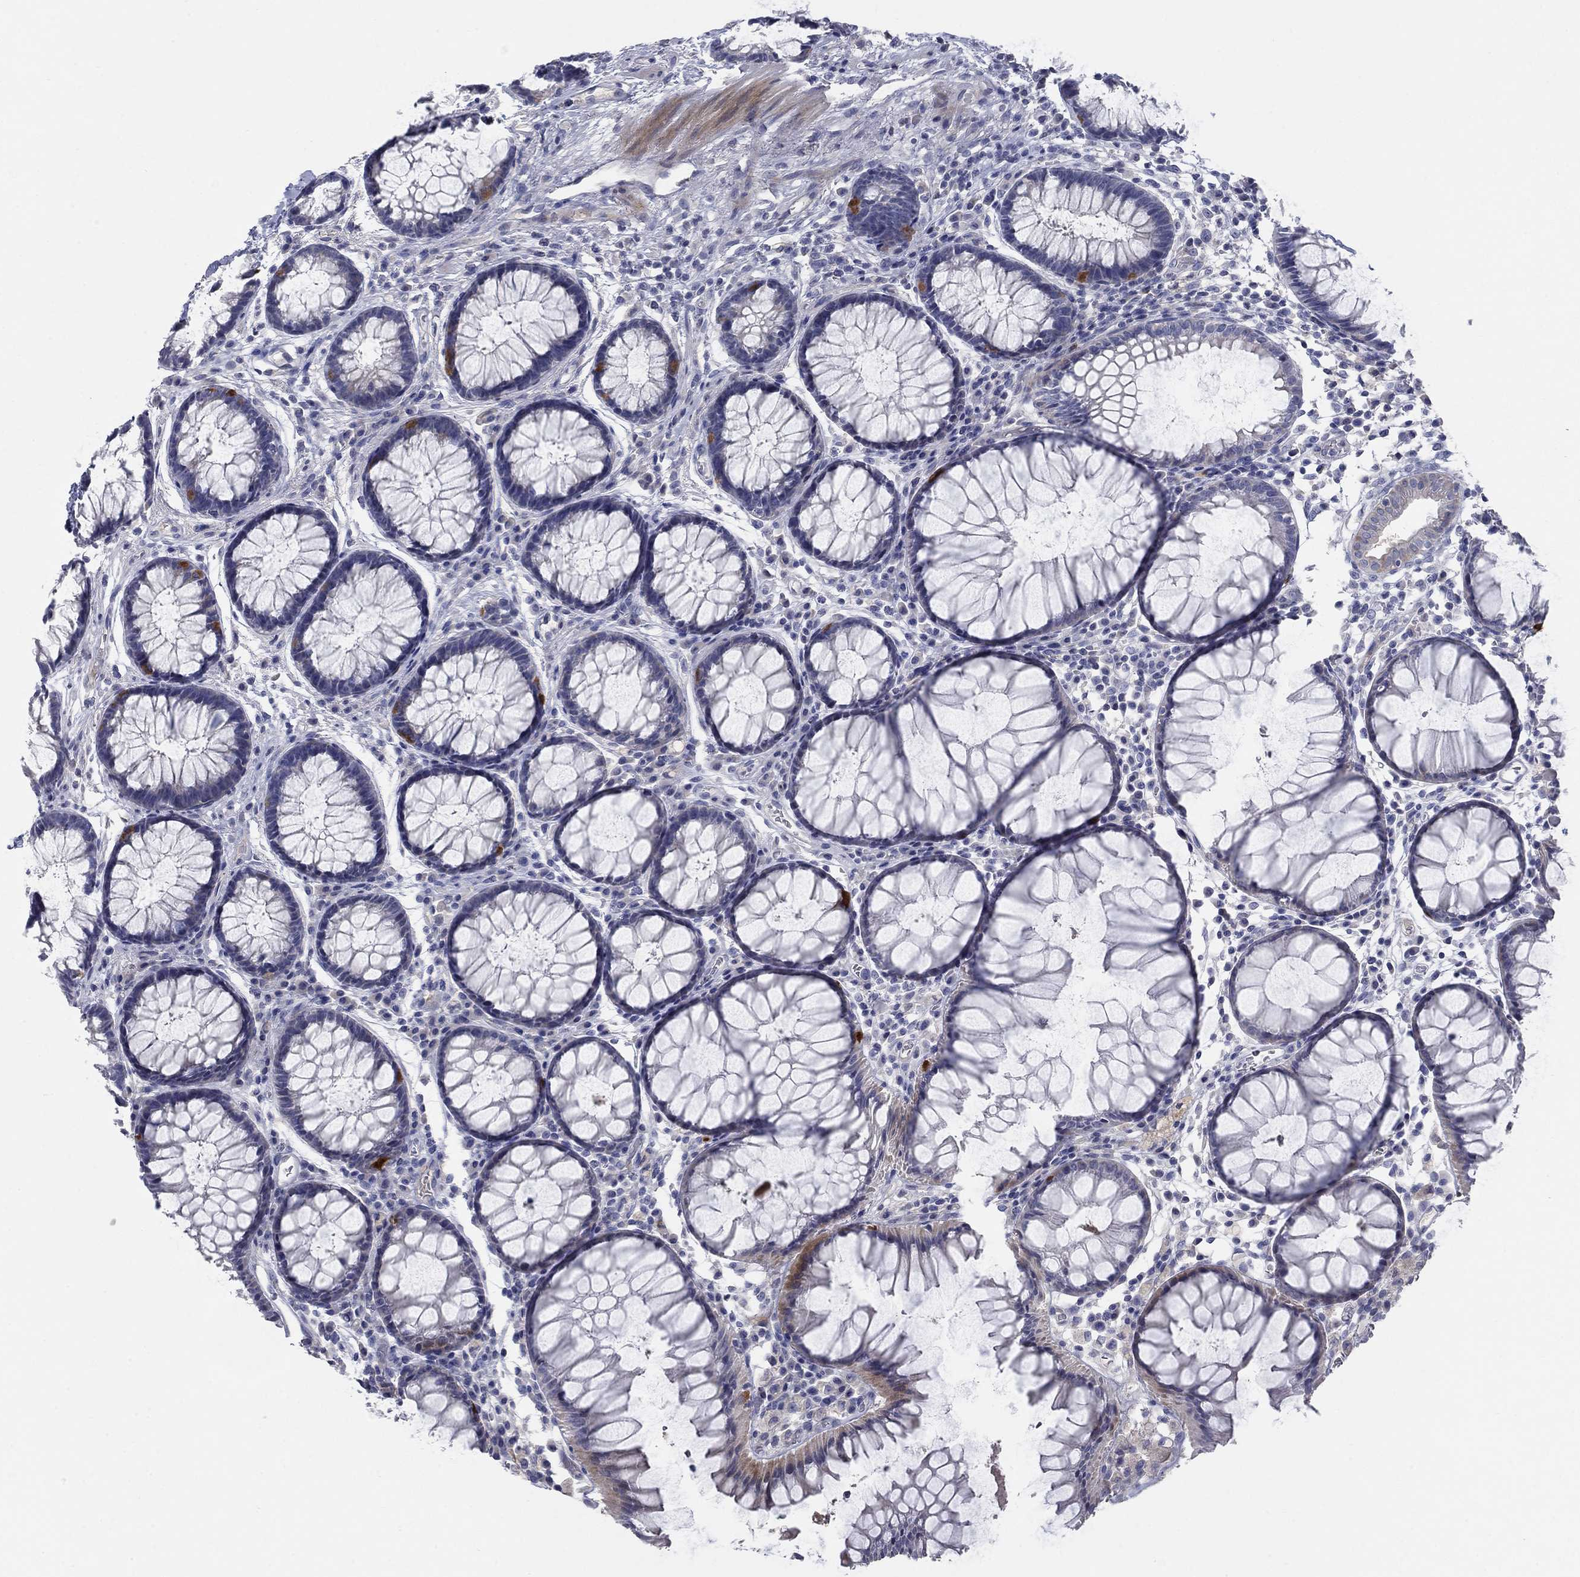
{"staining": {"intensity": "moderate", "quantity": "<25%", "location": "cytoplasmic/membranous"}, "tissue": "rectum", "cell_type": "Glandular cells", "image_type": "normal", "snomed": [{"axis": "morphology", "description": "Normal tissue, NOS"}, {"axis": "topography", "description": "Rectum"}], "caption": "Immunohistochemistry of unremarkable human rectum shows low levels of moderate cytoplasmic/membranous expression in approximately <25% of glandular cells.", "gene": "TMEM249", "patient": {"sex": "female", "age": 68}}